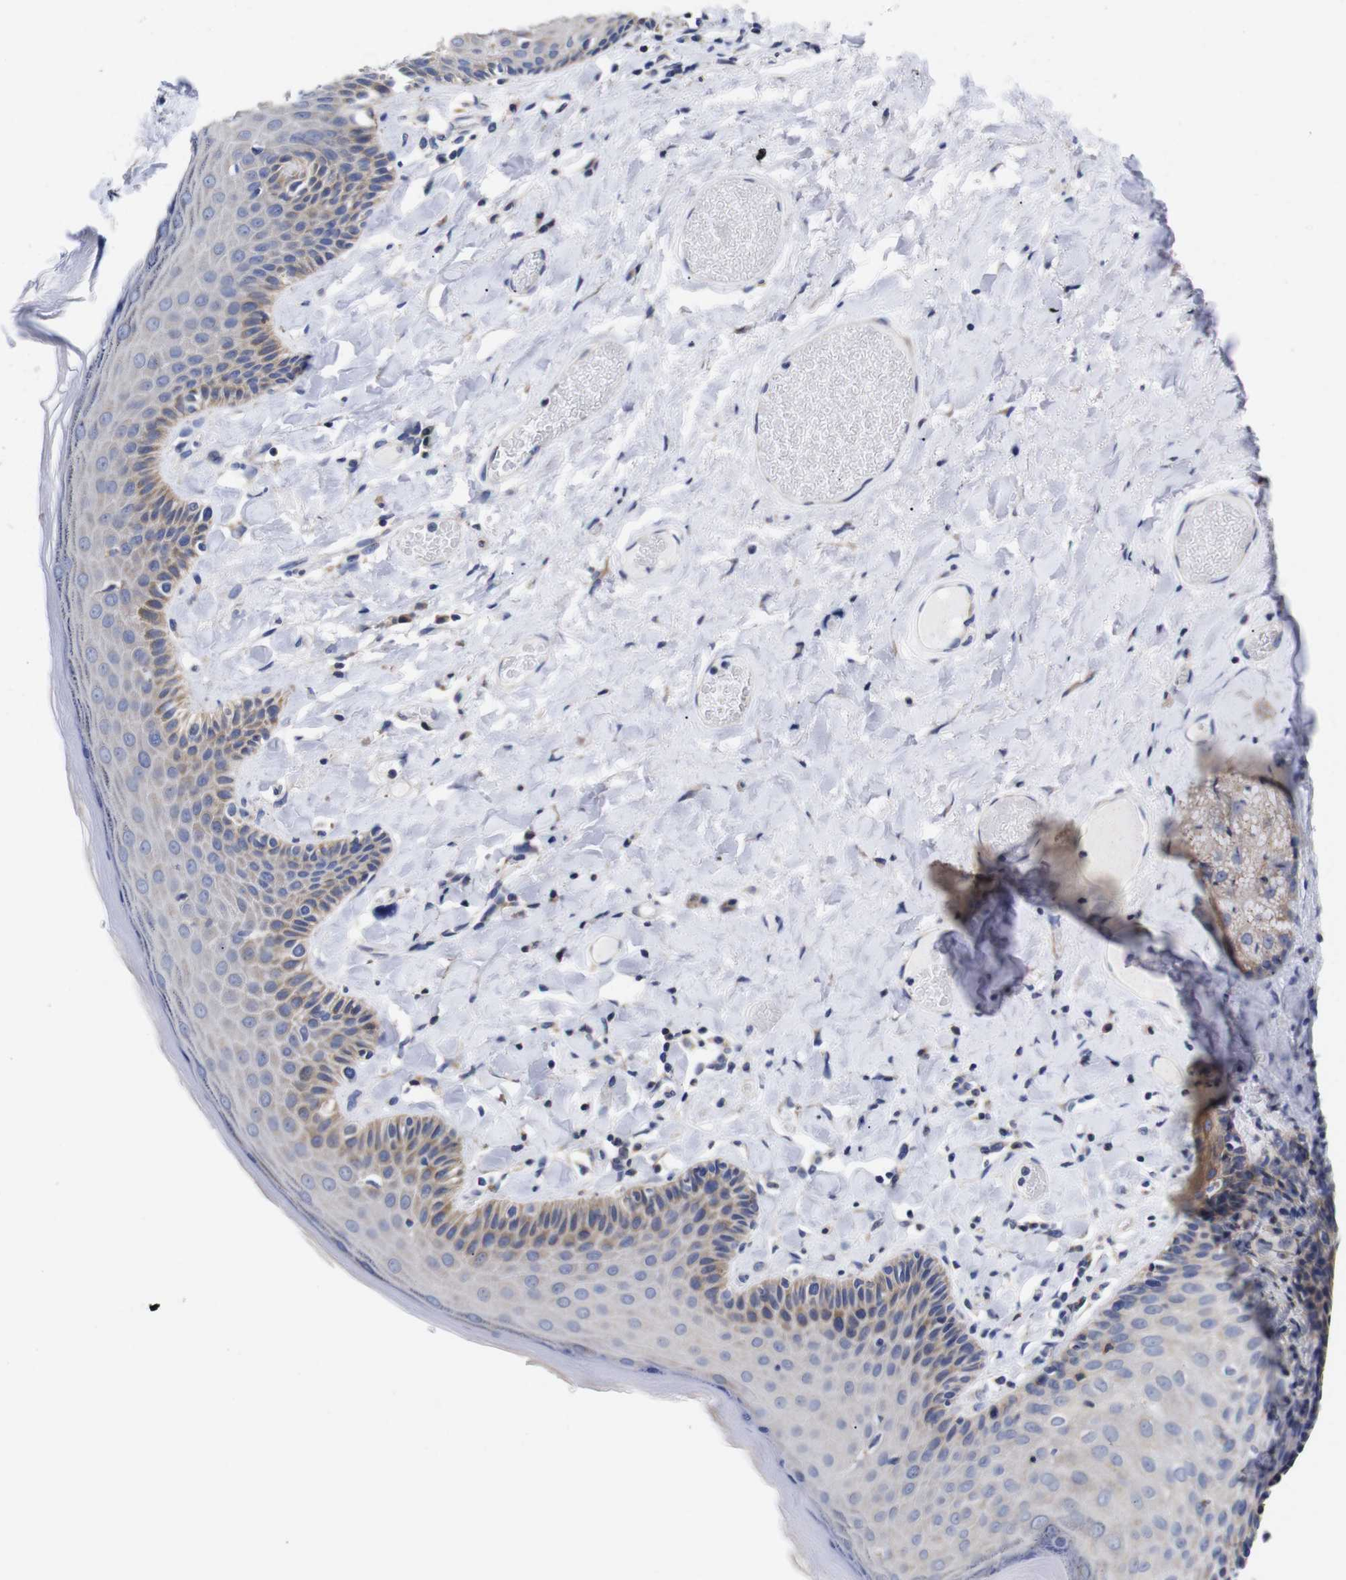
{"staining": {"intensity": "moderate", "quantity": "<25%", "location": "cytoplasmic/membranous"}, "tissue": "skin", "cell_type": "Epidermal cells", "image_type": "normal", "snomed": [{"axis": "morphology", "description": "Normal tissue, NOS"}, {"axis": "topography", "description": "Anal"}], "caption": "The image demonstrates staining of benign skin, revealing moderate cytoplasmic/membranous protein expression (brown color) within epidermal cells.", "gene": "OPN3", "patient": {"sex": "male", "age": 69}}